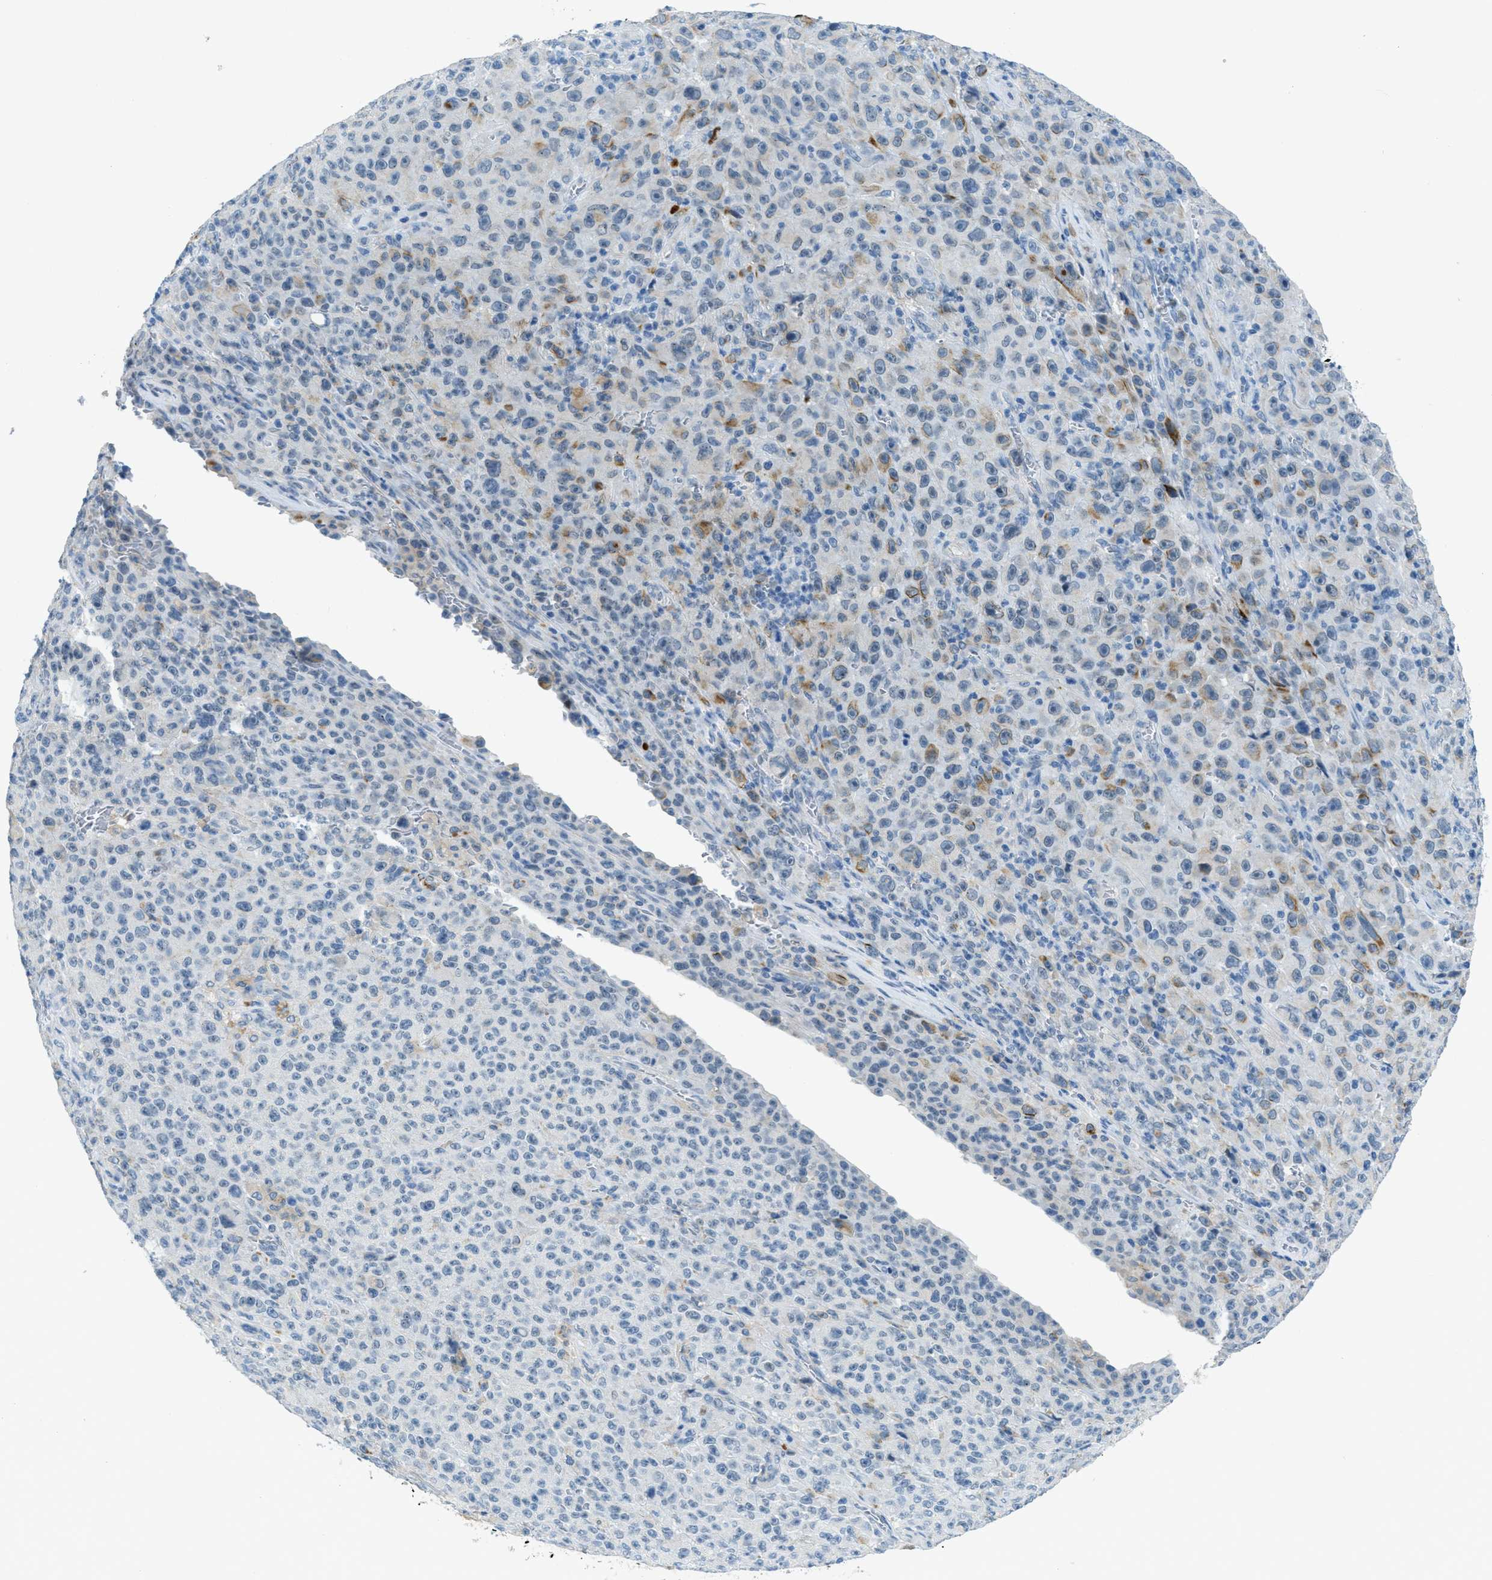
{"staining": {"intensity": "weak", "quantity": "<25%", "location": "cytoplasmic/membranous"}, "tissue": "melanoma", "cell_type": "Tumor cells", "image_type": "cancer", "snomed": [{"axis": "morphology", "description": "Malignant melanoma, NOS"}, {"axis": "topography", "description": "Skin"}], "caption": "This is an IHC image of human melanoma. There is no positivity in tumor cells.", "gene": "KLHL8", "patient": {"sex": "female", "age": 82}}